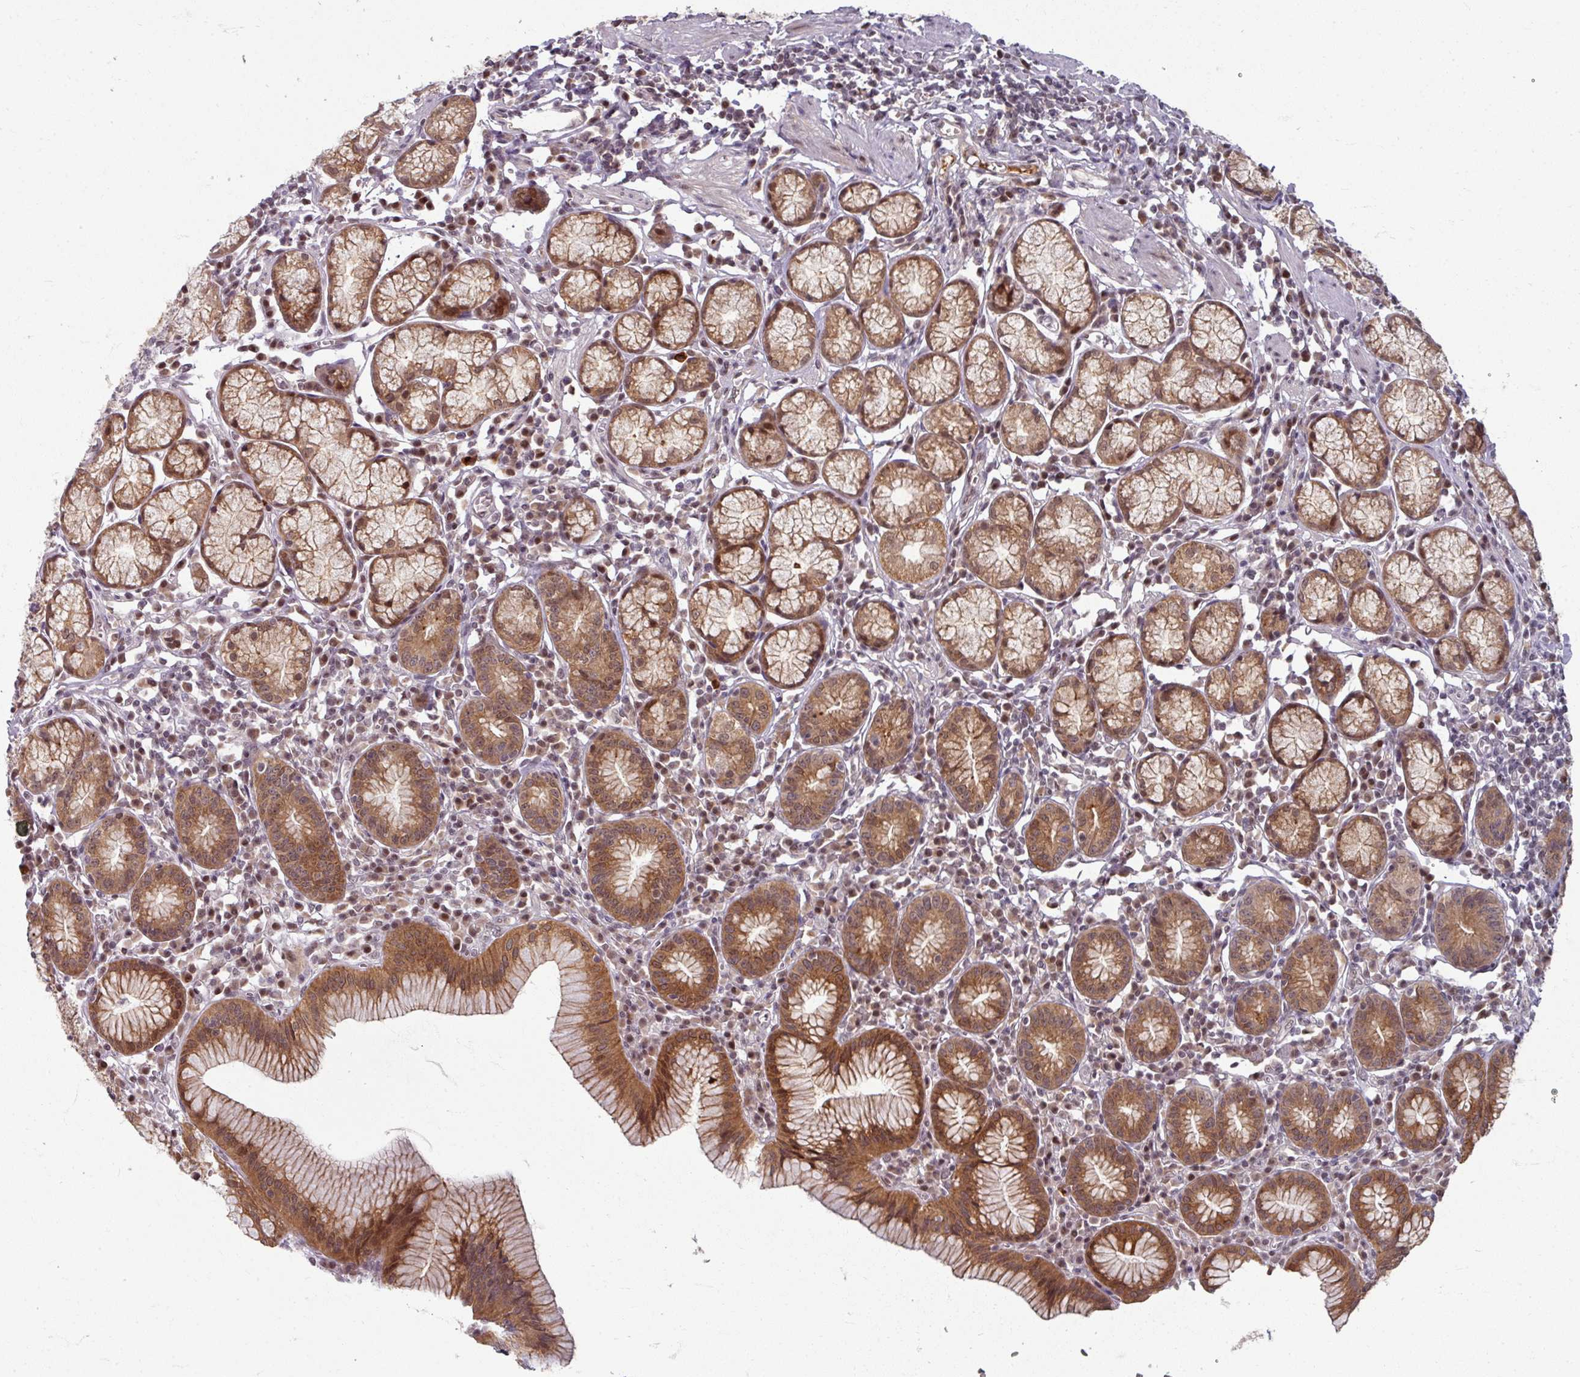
{"staining": {"intensity": "moderate", "quantity": ">75%", "location": "cytoplasmic/membranous,nuclear"}, "tissue": "stomach", "cell_type": "Glandular cells", "image_type": "normal", "snomed": [{"axis": "morphology", "description": "Normal tissue, NOS"}, {"axis": "topography", "description": "Stomach"}], "caption": "About >75% of glandular cells in benign stomach reveal moderate cytoplasmic/membranous,nuclear protein staining as visualized by brown immunohistochemical staining.", "gene": "KLC3", "patient": {"sex": "male", "age": 55}}